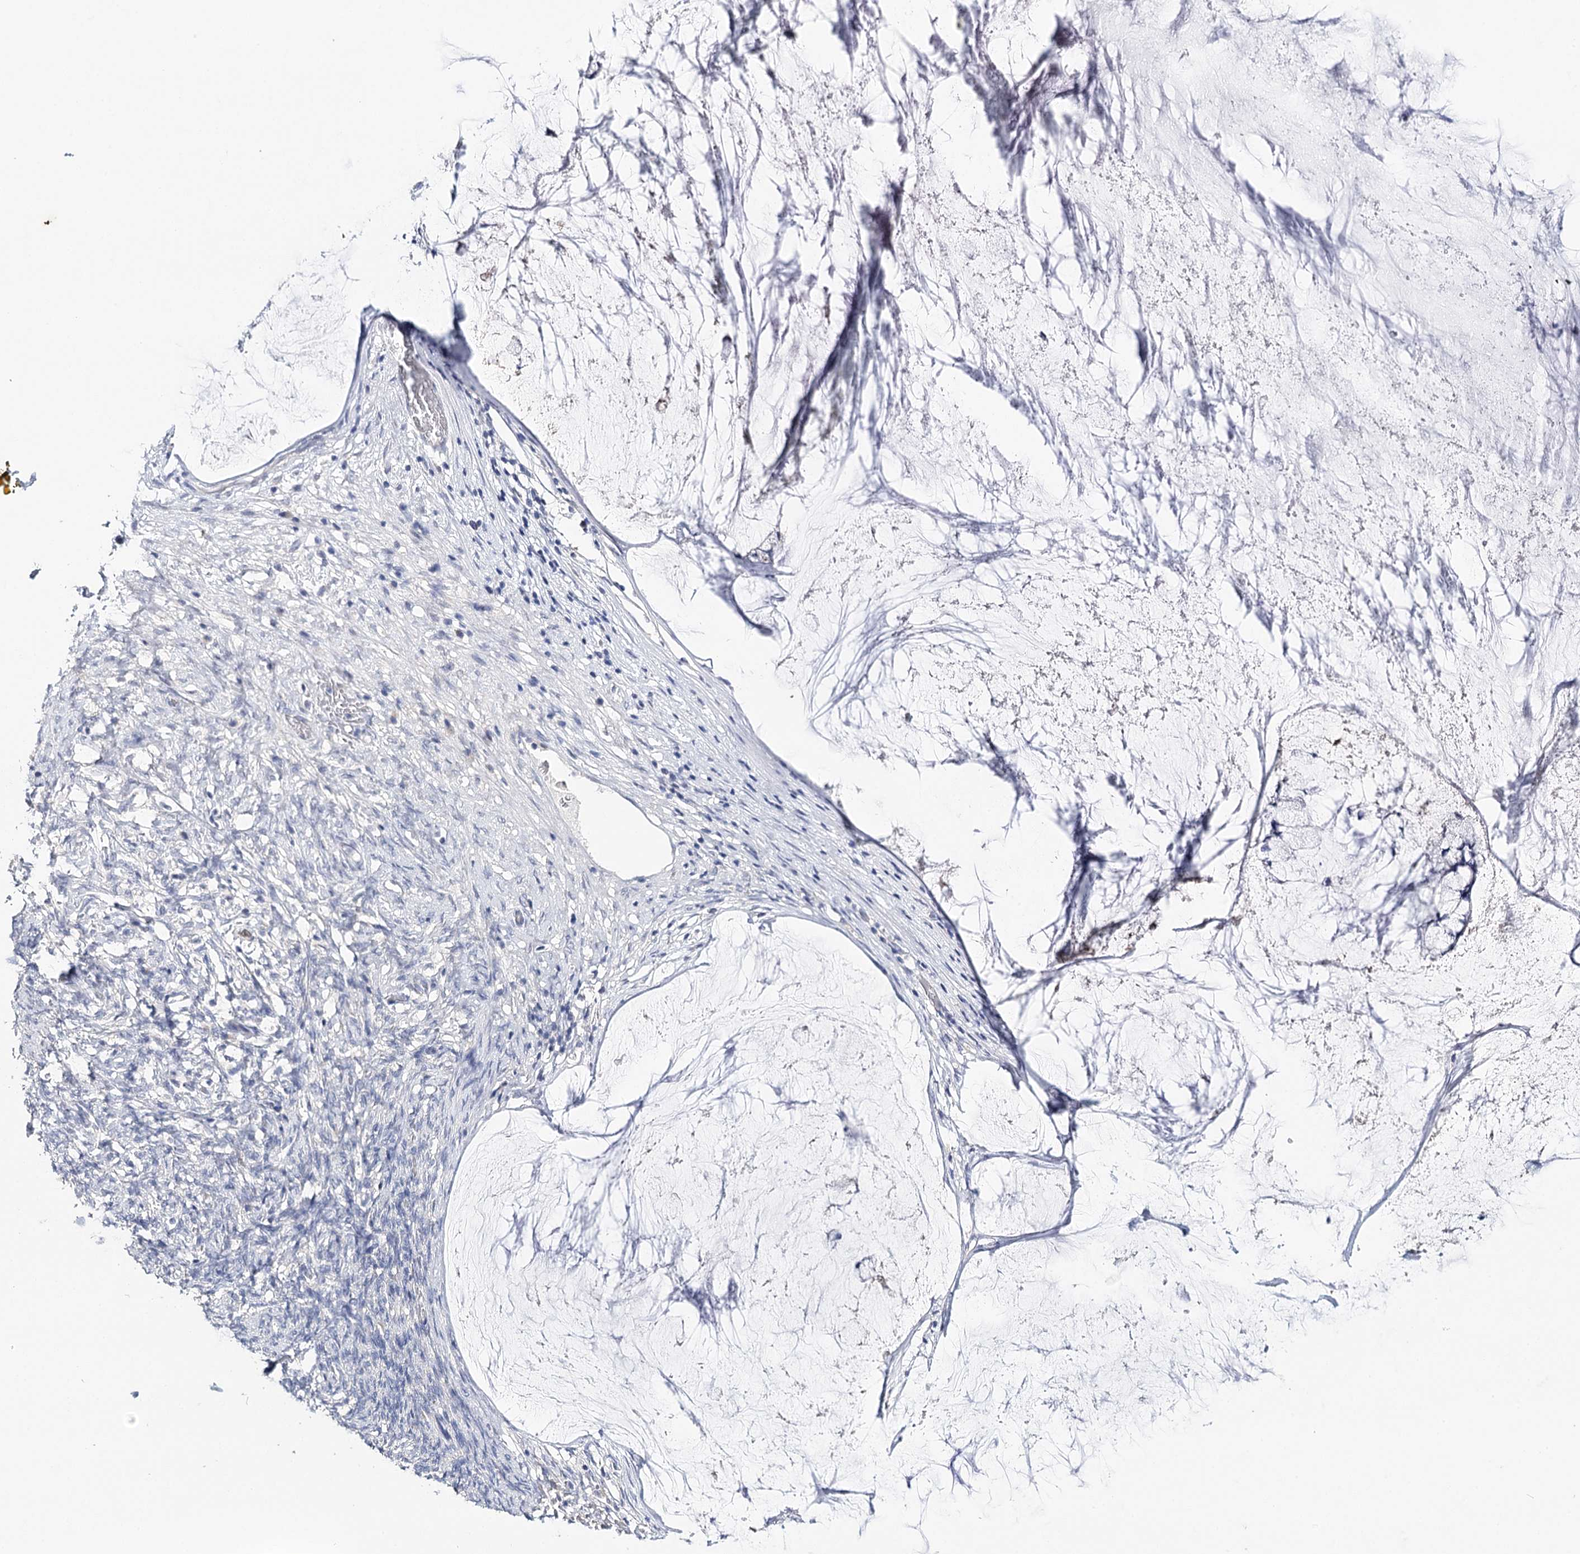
{"staining": {"intensity": "negative", "quantity": "none", "location": "none"}, "tissue": "ovarian cancer", "cell_type": "Tumor cells", "image_type": "cancer", "snomed": [{"axis": "morphology", "description": "Cystadenocarcinoma, mucinous, NOS"}, {"axis": "topography", "description": "Ovary"}], "caption": "IHC image of ovarian mucinous cystadenocarcinoma stained for a protein (brown), which exhibits no staining in tumor cells.", "gene": "TP53", "patient": {"sex": "female", "age": 42}}